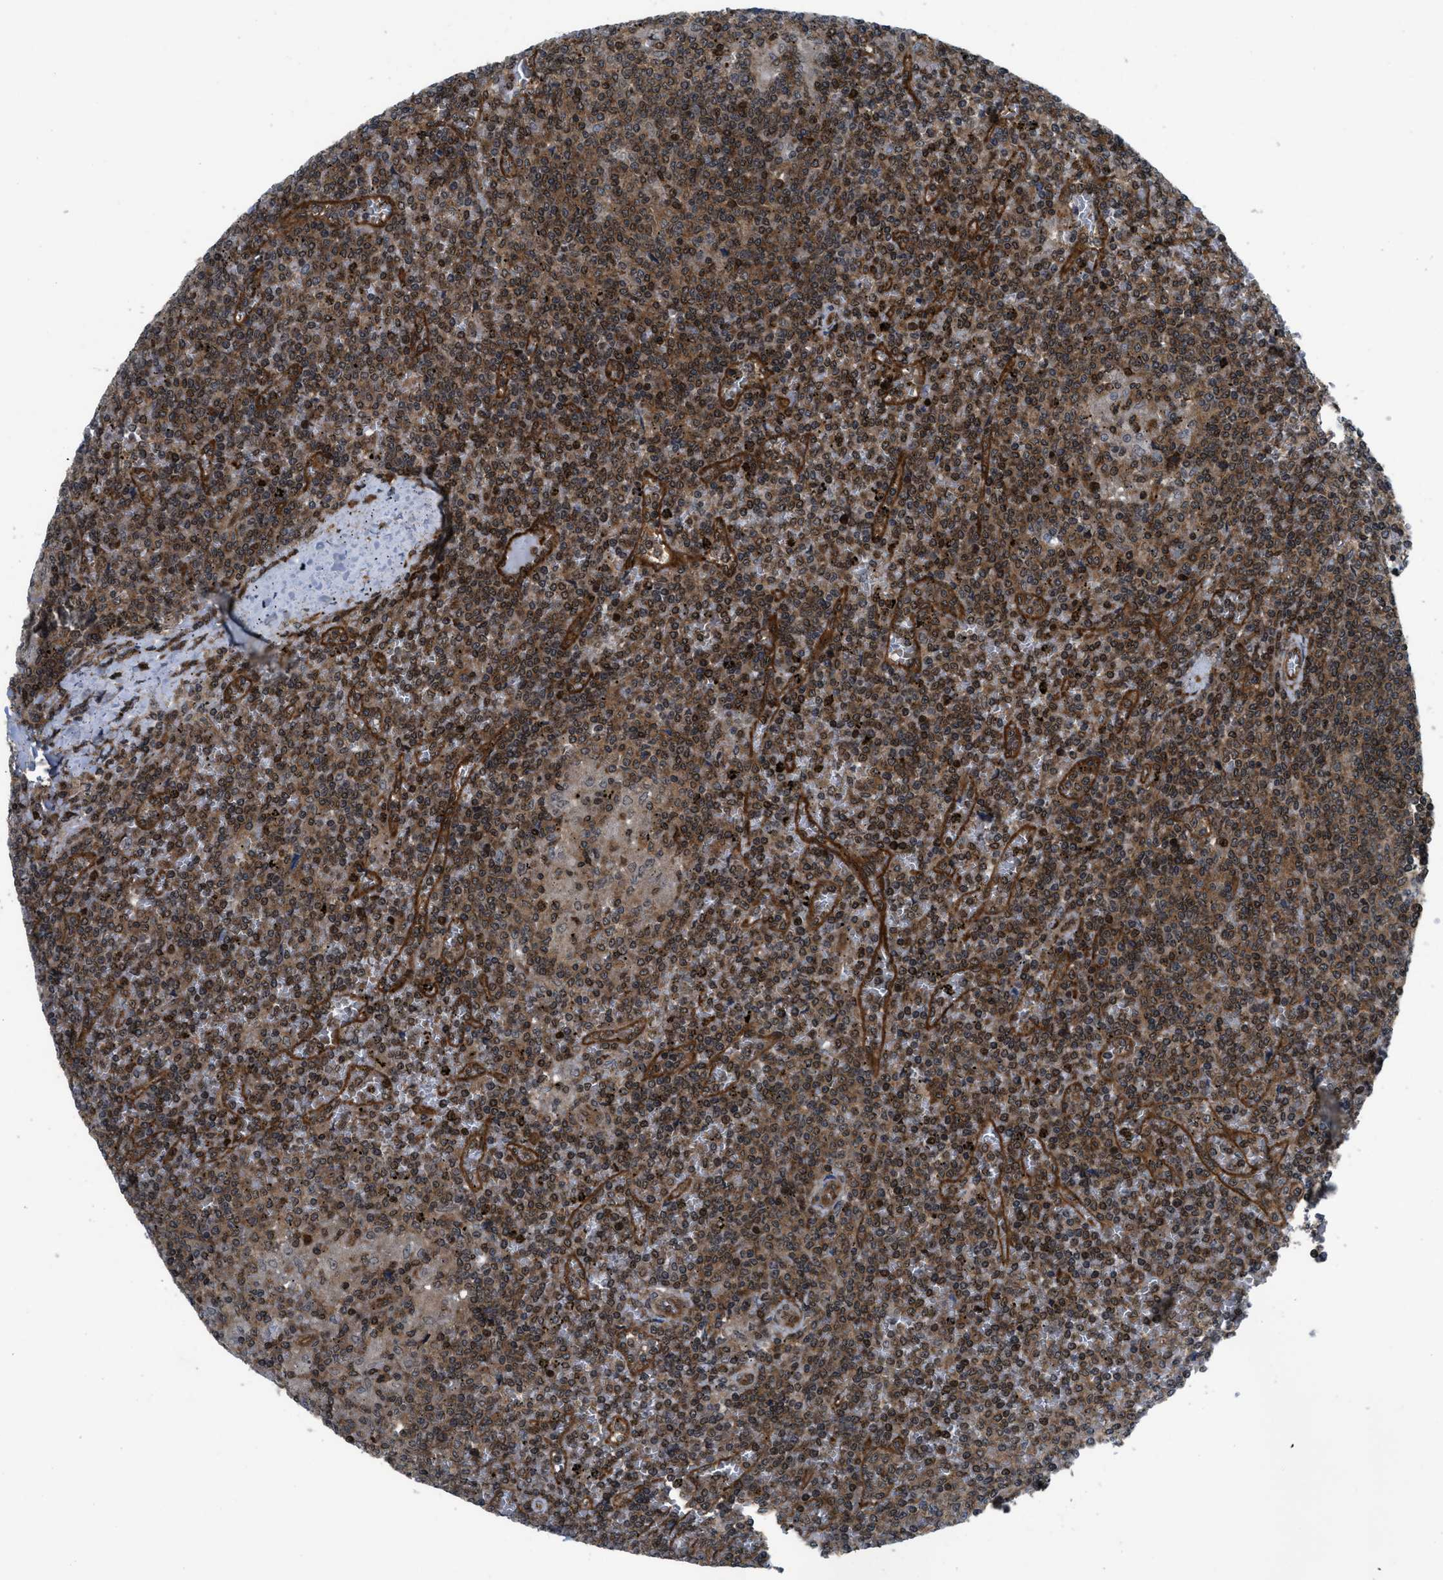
{"staining": {"intensity": "moderate", "quantity": ">75%", "location": "cytoplasmic/membranous,nuclear"}, "tissue": "lymphoma", "cell_type": "Tumor cells", "image_type": "cancer", "snomed": [{"axis": "morphology", "description": "Malignant lymphoma, non-Hodgkin's type, Low grade"}, {"axis": "topography", "description": "Spleen"}], "caption": "Immunohistochemical staining of lymphoma reveals moderate cytoplasmic/membranous and nuclear protein positivity in about >75% of tumor cells.", "gene": "PPP2CB", "patient": {"sex": "female", "age": 19}}